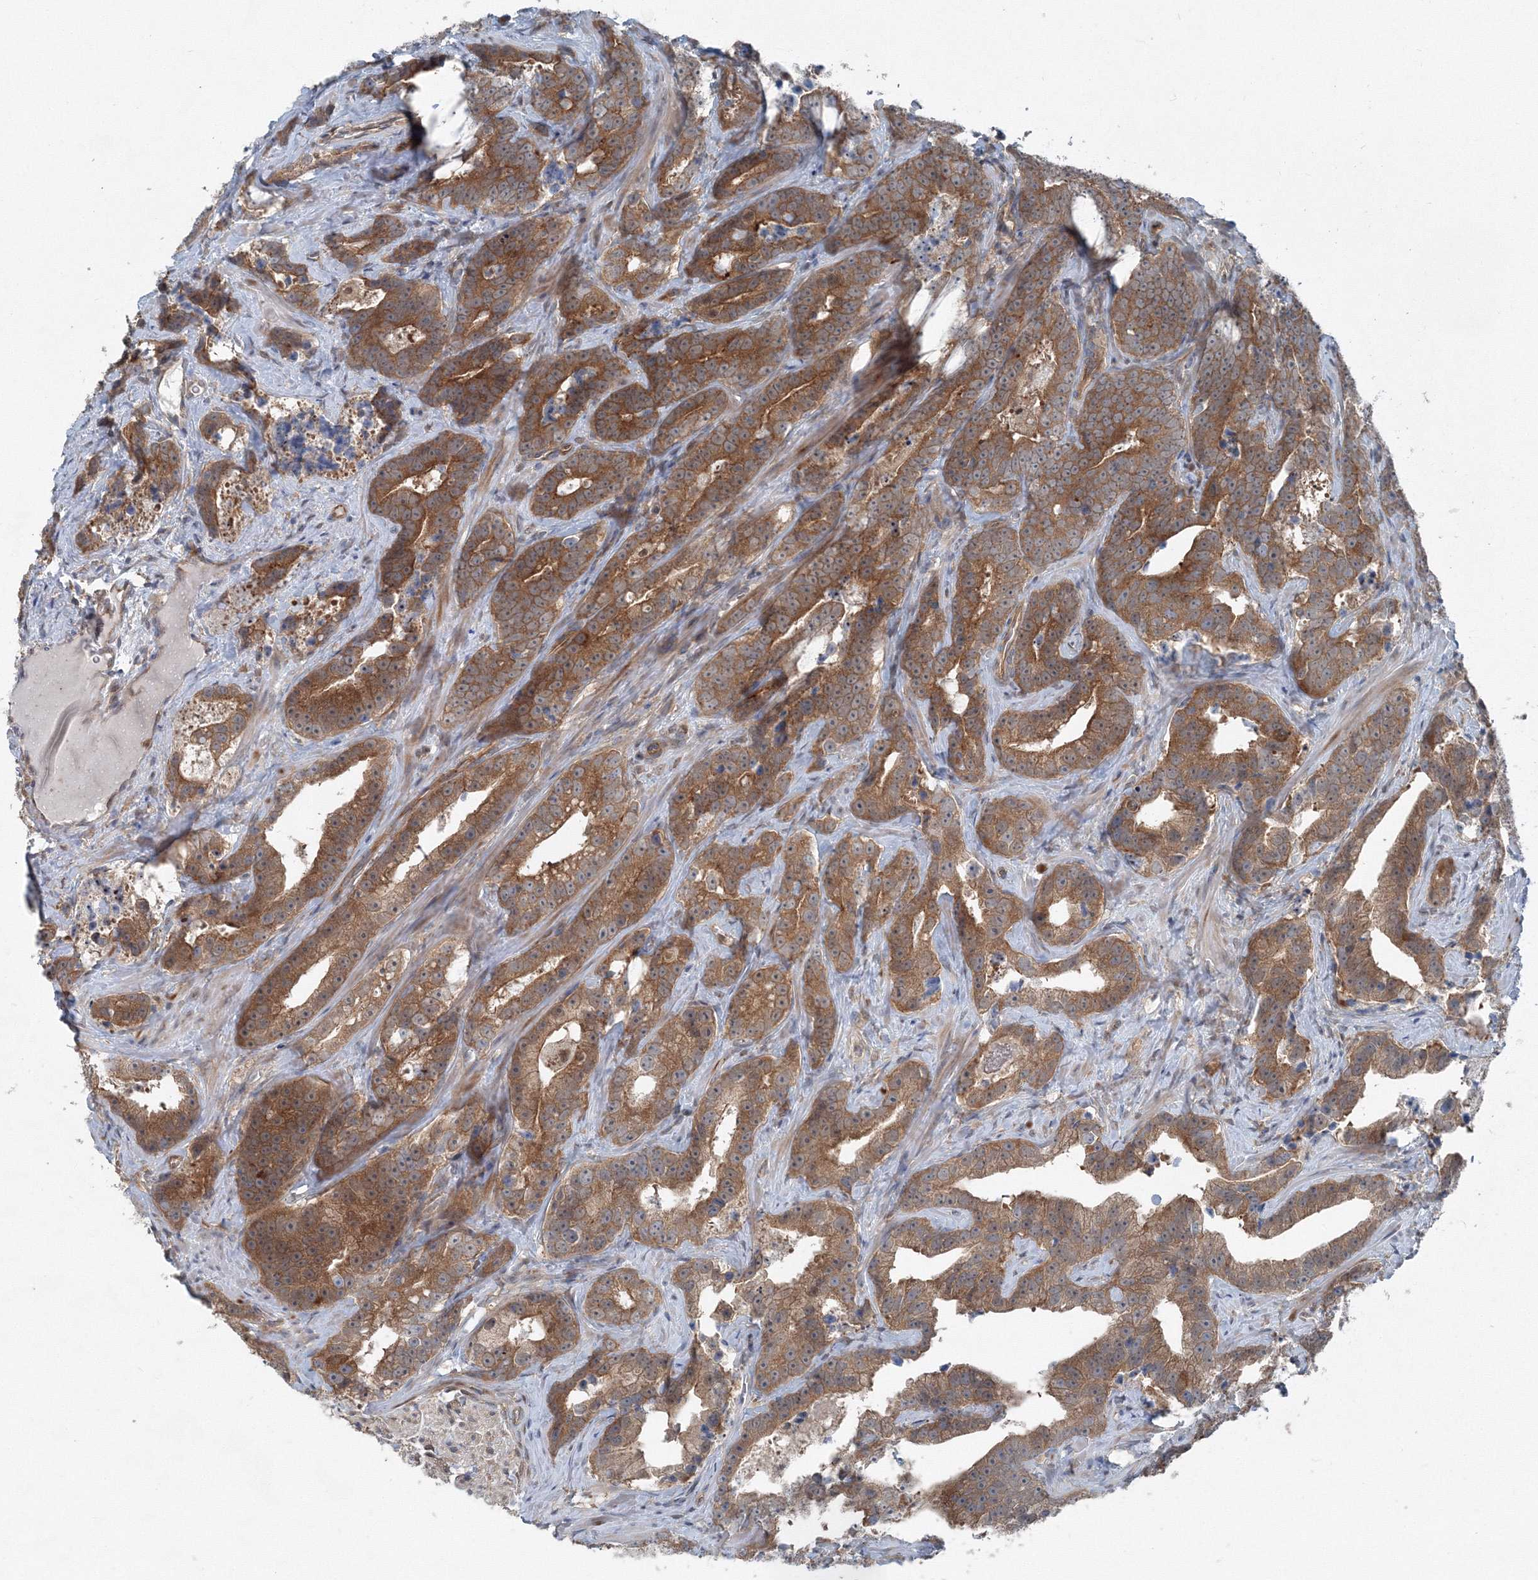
{"staining": {"intensity": "moderate", "quantity": ">75%", "location": "cytoplasmic/membranous"}, "tissue": "prostate cancer", "cell_type": "Tumor cells", "image_type": "cancer", "snomed": [{"axis": "morphology", "description": "Adenocarcinoma, High grade"}, {"axis": "topography", "description": "Prostate"}], "caption": "High-grade adenocarcinoma (prostate) tissue shows moderate cytoplasmic/membranous expression in approximately >75% of tumor cells", "gene": "TPRKB", "patient": {"sex": "male", "age": 62}}